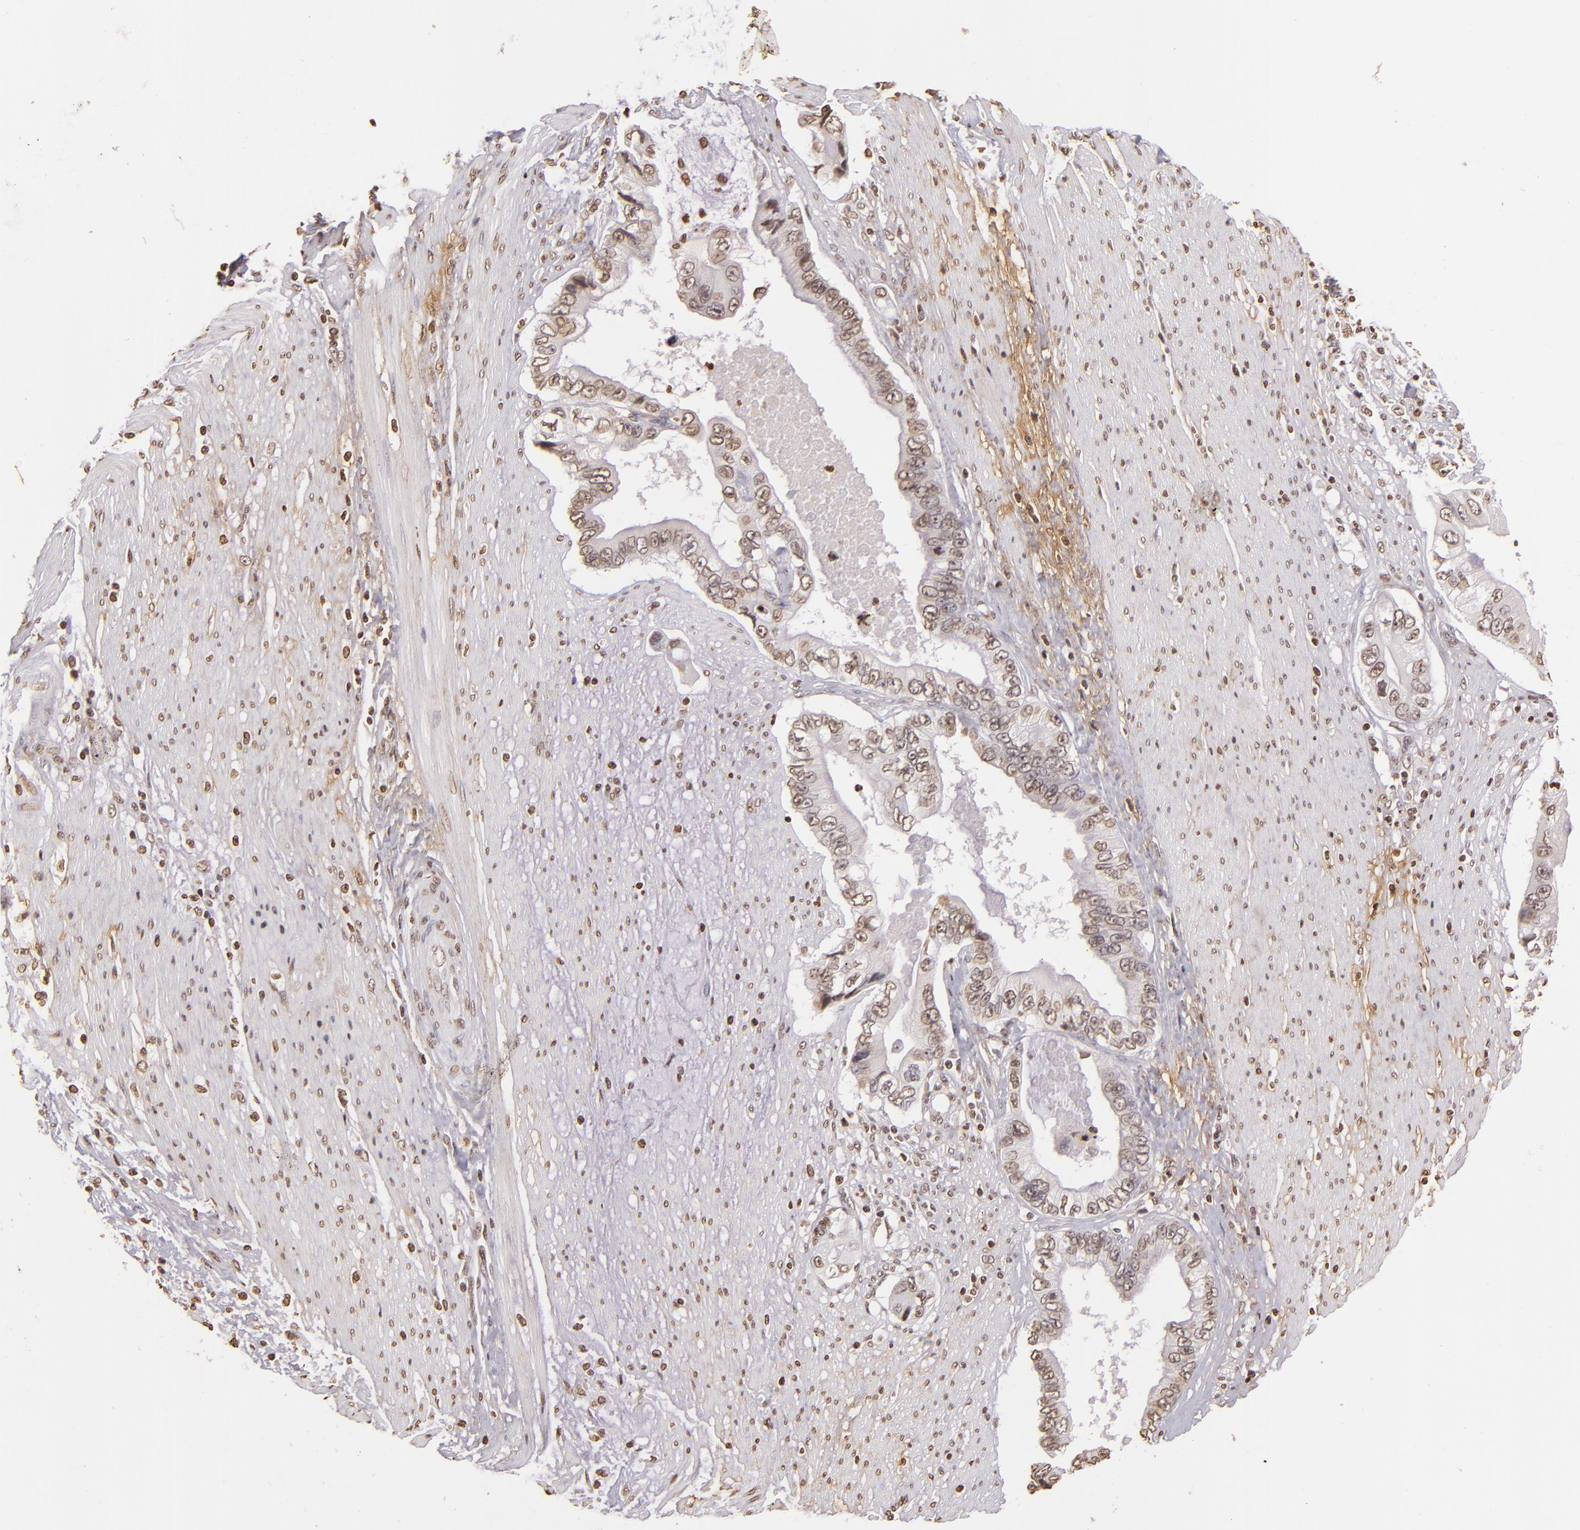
{"staining": {"intensity": "weak", "quantity": ">75%", "location": "nuclear"}, "tissue": "pancreatic cancer", "cell_type": "Tumor cells", "image_type": "cancer", "snomed": [{"axis": "morphology", "description": "Adenocarcinoma, NOS"}, {"axis": "topography", "description": "Pancreas"}, {"axis": "topography", "description": "Stomach, upper"}], "caption": "Pancreatic cancer tissue exhibits weak nuclear staining in approximately >75% of tumor cells The protein of interest is stained brown, and the nuclei are stained in blue (DAB (3,3'-diaminobenzidine) IHC with brightfield microscopy, high magnification).", "gene": "THRB", "patient": {"sex": "male", "age": 77}}